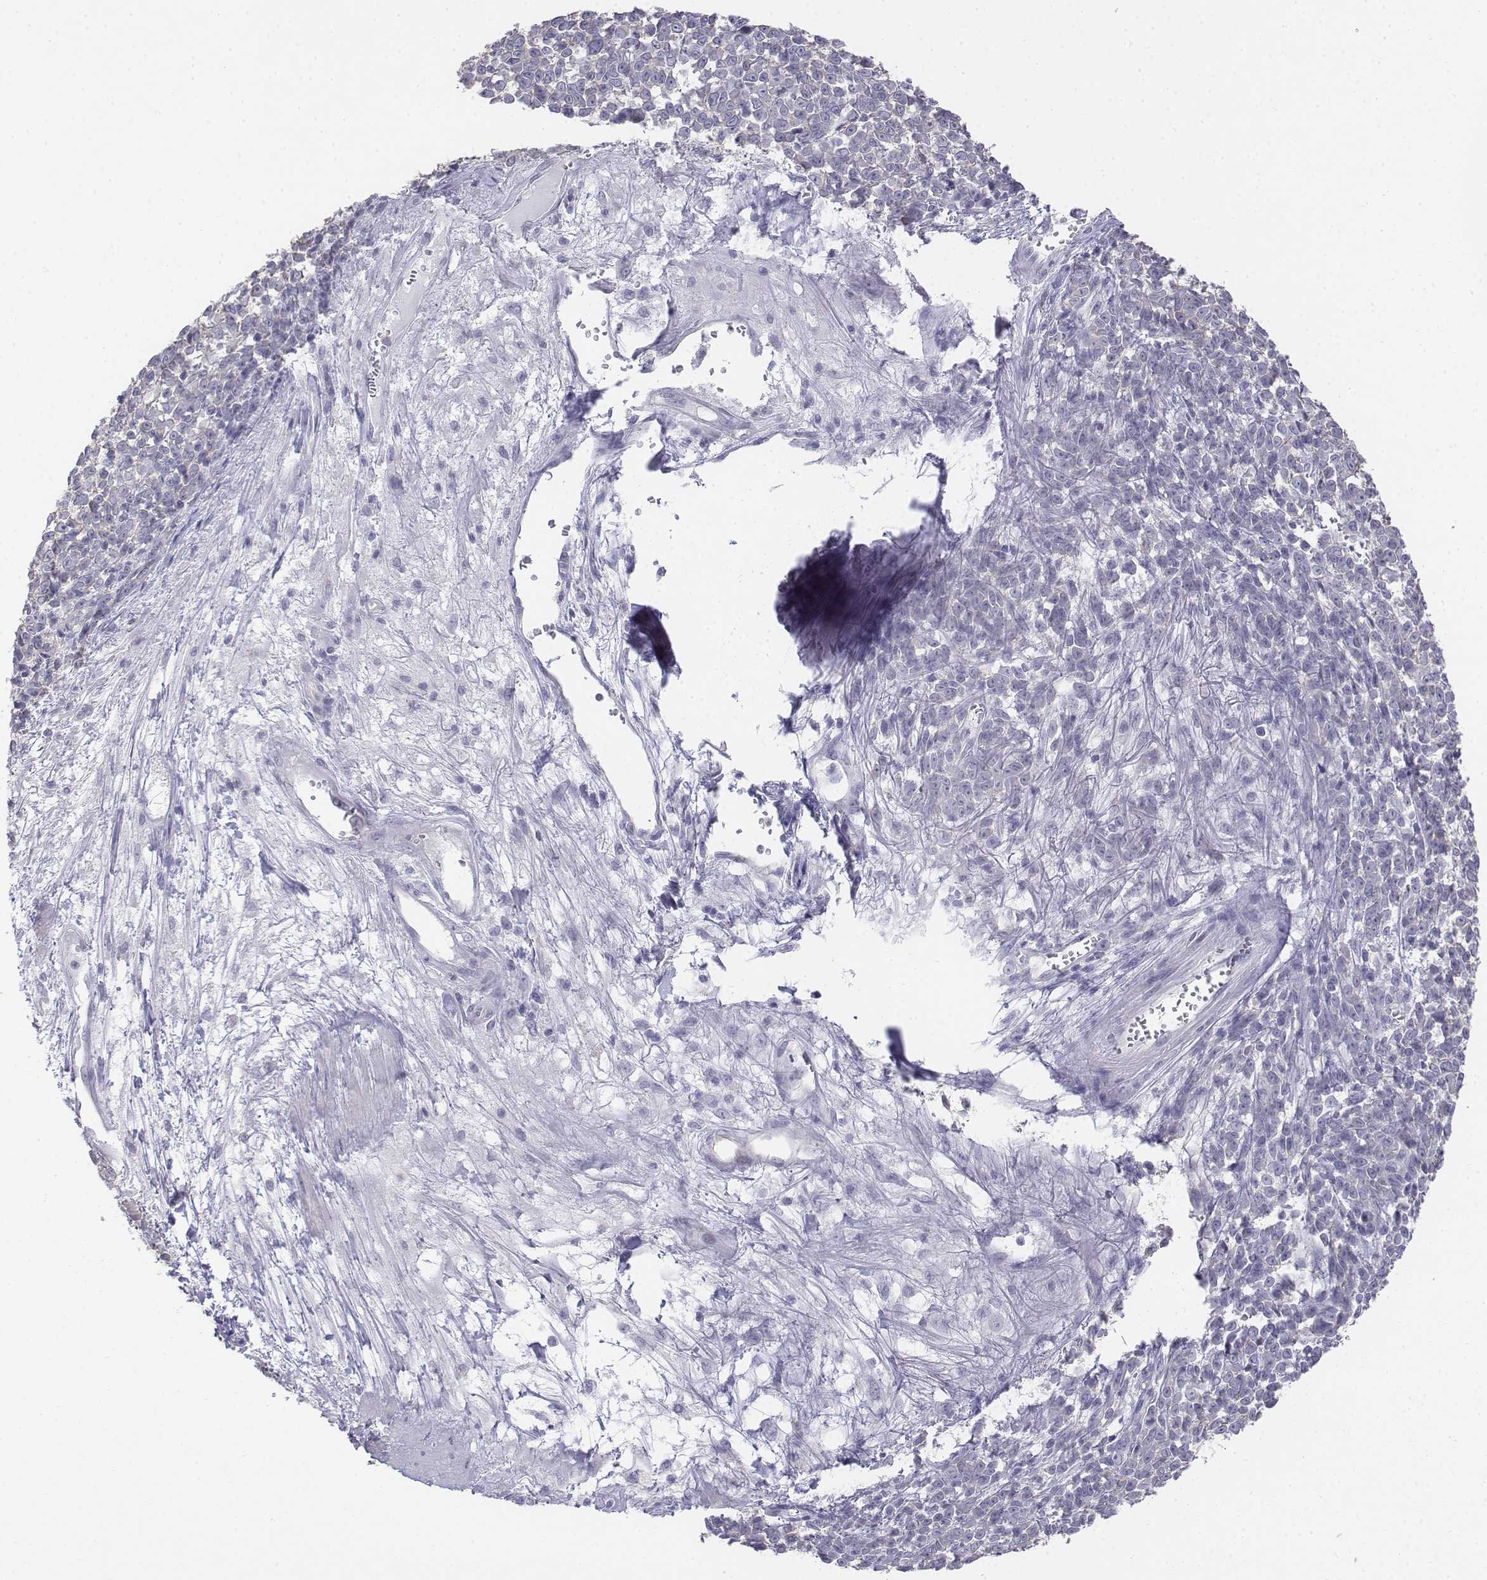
{"staining": {"intensity": "negative", "quantity": "none", "location": "none"}, "tissue": "melanoma", "cell_type": "Tumor cells", "image_type": "cancer", "snomed": [{"axis": "morphology", "description": "Malignant melanoma, NOS"}, {"axis": "topography", "description": "Skin"}], "caption": "This is a histopathology image of IHC staining of malignant melanoma, which shows no expression in tumor cells.", "gene": "LGSN", "patient": {"sex": "female", "age": 95}}